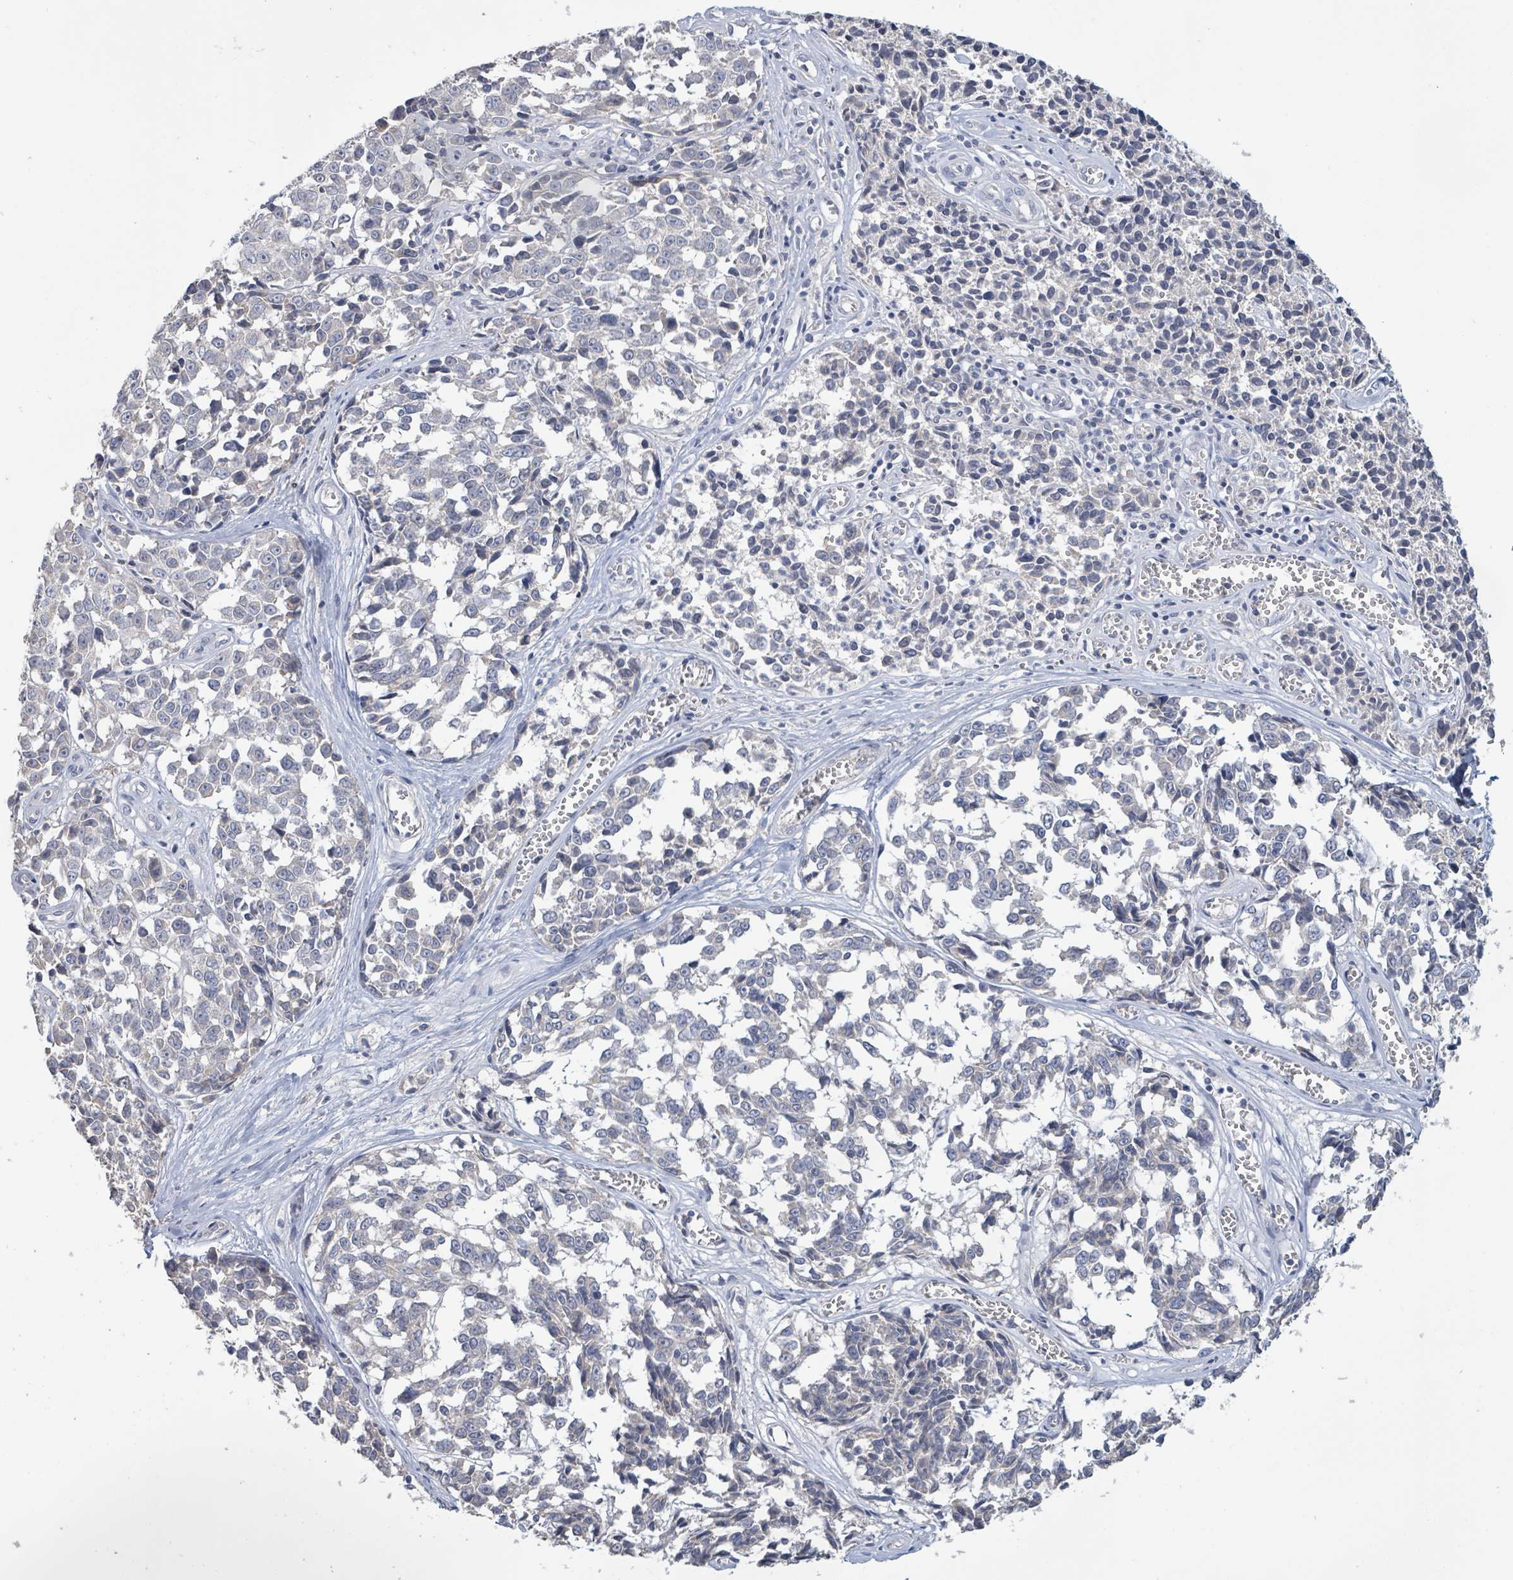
{"staining": {"intensity": "negative", "quantity": "none", "location": "none"}, "tissue": "melanoma", "cell_type": "Tumor cells", "image_type": "cancer", "snomed": [{"axis": "morphology", "description": "Malignant melanoma, NOS"}, {"axis": "topography", "description": "Skin"}], "caption": "The micrograph demonstrates no significant expression in tumor cells of malignant melanoma.", "gene": "KCNS2", "patient": {"sex": "female", "age": 64}}